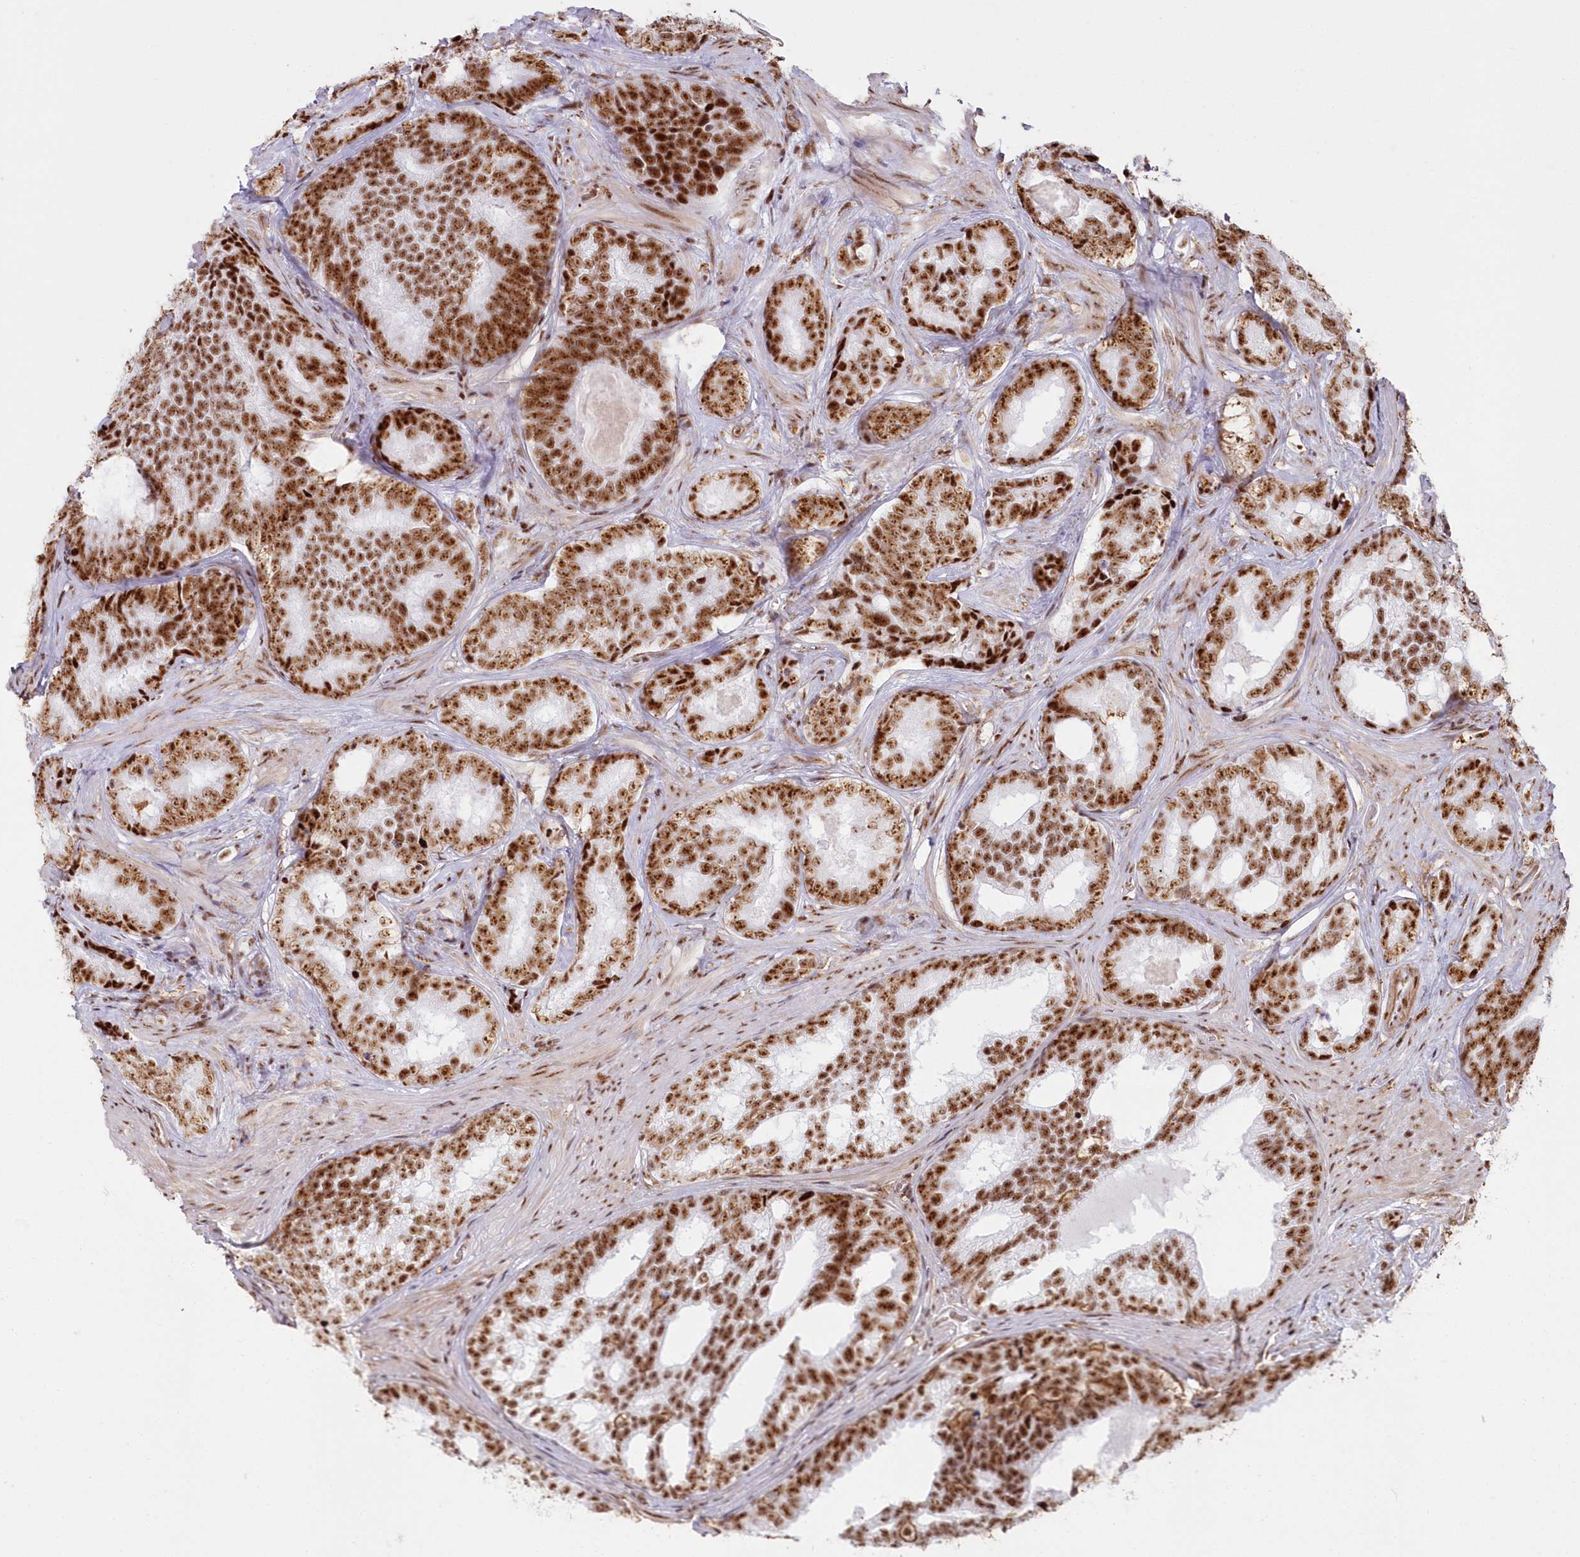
{"staining": {"intensity": "strong", "quantity": ">75%", "location": "nuclear"}, "tissue": "prostate cancer", "cell_type": "Tumor cells", "image_type": "cancer", "snomed": [{"axis": "morphology", "description": "Adenocarcinoma, High grade"}, {"axis": "topography", "description": "Prostate"}], "caption": "An IHC image of tumor tissue is shown. Protein staining in brown shows strong nuclear positivity in prostate cancer (high-grade adenocarcinoma) within tumor cells.", "gene": "DDX46", "patient": {"sex": "male", "age": 66}}